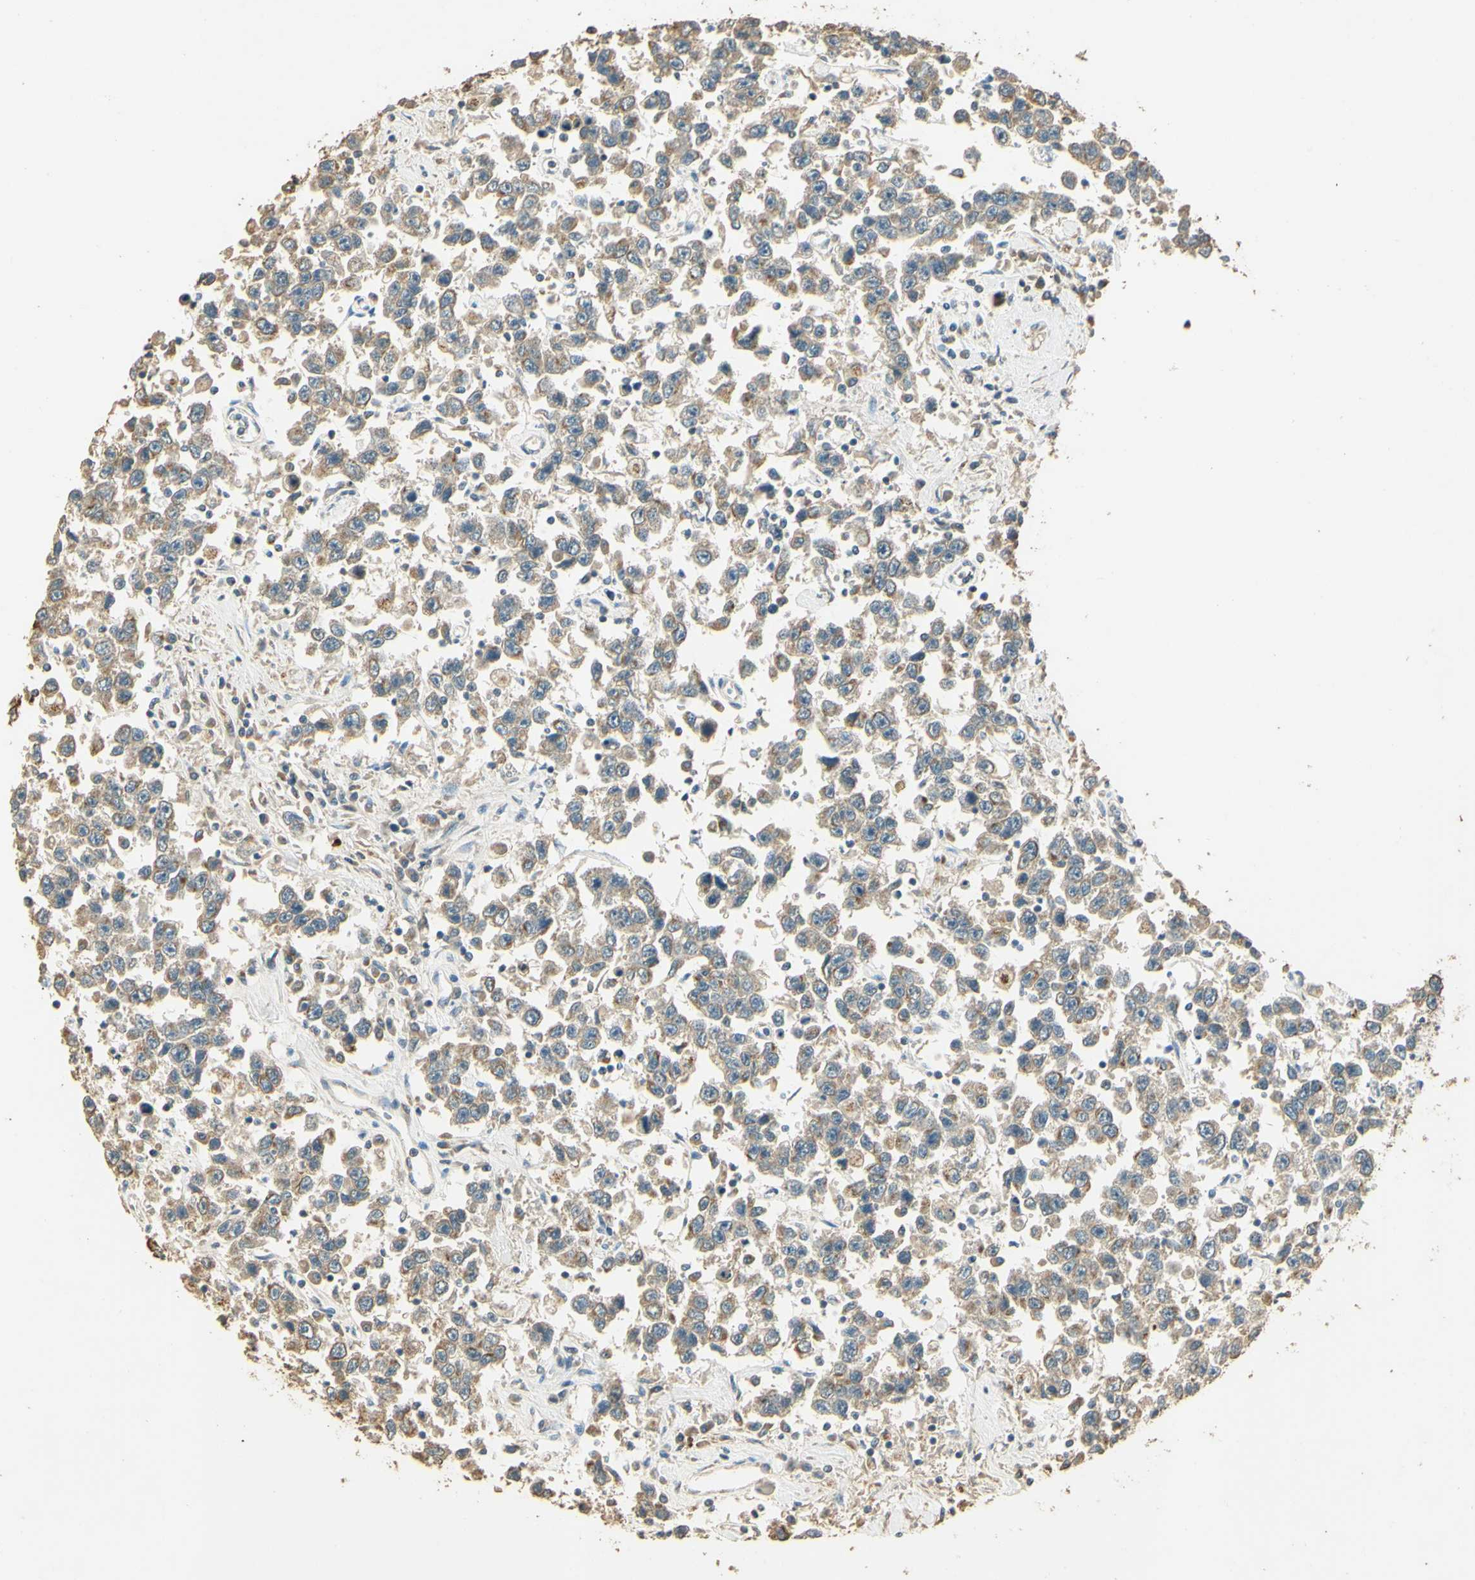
{"staining": {"intensity": "moderate", "quantity": "25%-75%", "location": "cytoplasmic/membranous"}, "tissue": "testis cancer", "cell_type": "Tumor cells", "image_type": "cancer", "snomed": [{"axis": "morphology", "description": "Seminoma, NOS"}, {"axis": "topography", "description": "Testis"}], "caption": "DAB (3,3'-diaminobenzidine) immunohistochemical staining of testis seminoma reveals moderate cytoplasmic/membranous protein staining in approximately 25%-75% of tumor cells.", "gene": "UXS1", "patient": {"sex": "male", "age": 41}}